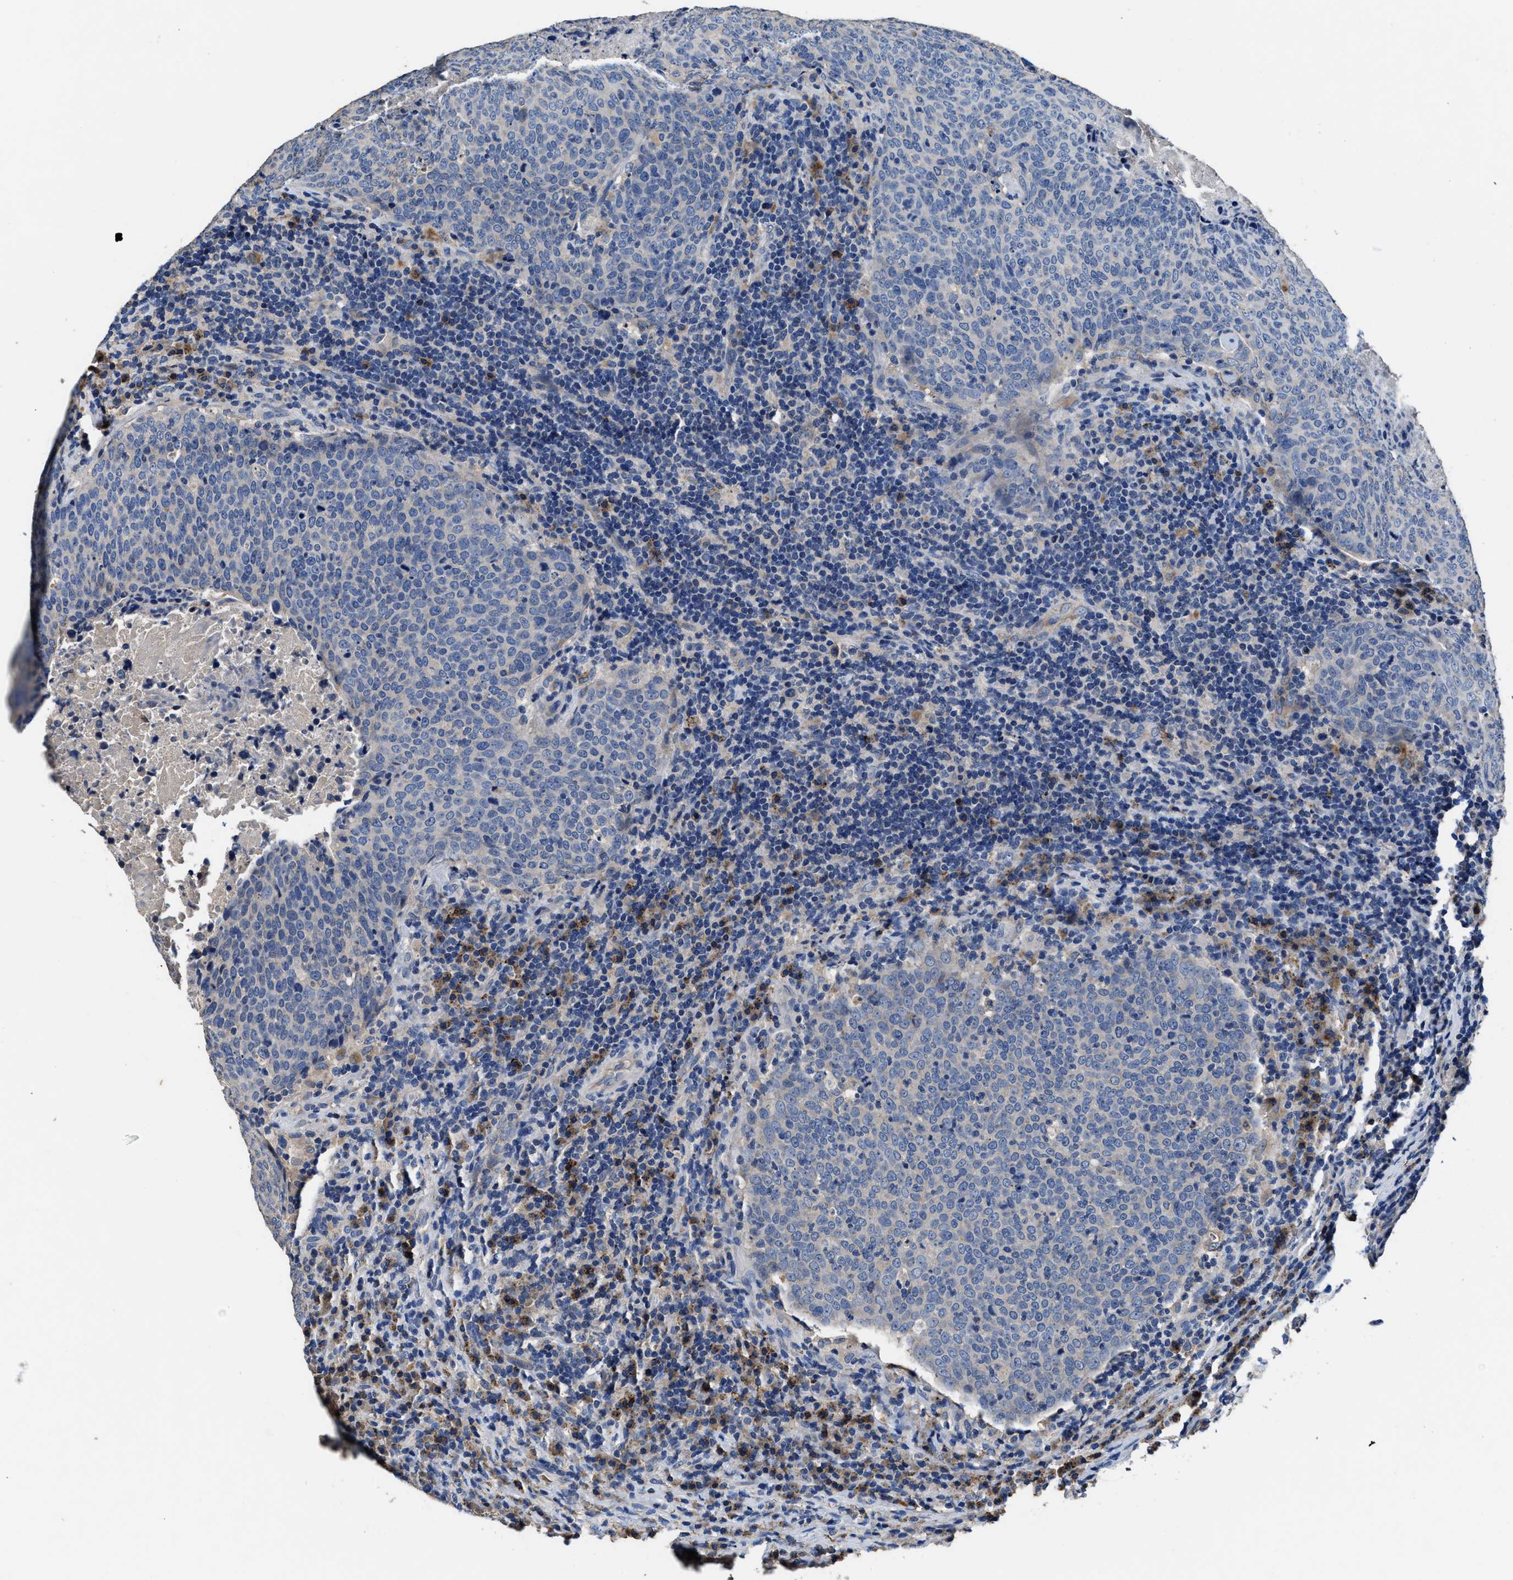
{"staining": {"intensity": "negative", "quantity": "none", "location": "none"}, "tissue": "head and neck cancer", "cell_type": "Tumor cells", "image_type": "cancer", "snomed": [{"axis": "morphology", "description": "Squamous cell carcinoma, NOS"}, {"axis": "morphology", "description": "Squamous cell carcinoma, metastatic, NOS"}, {"axis": "topography", "description": "Lymph node"}, {"axis": "topography", "description": "Head-Neck"}], "caption": "Immunohistochemistry image of head and neck cancer (metastatic squamous cell carcinoma) stained for a protein (brown), which exhibits no positivity in tumor cells.", "gene": "UBR4", "patient": {"sex": "male", "age": 62}}